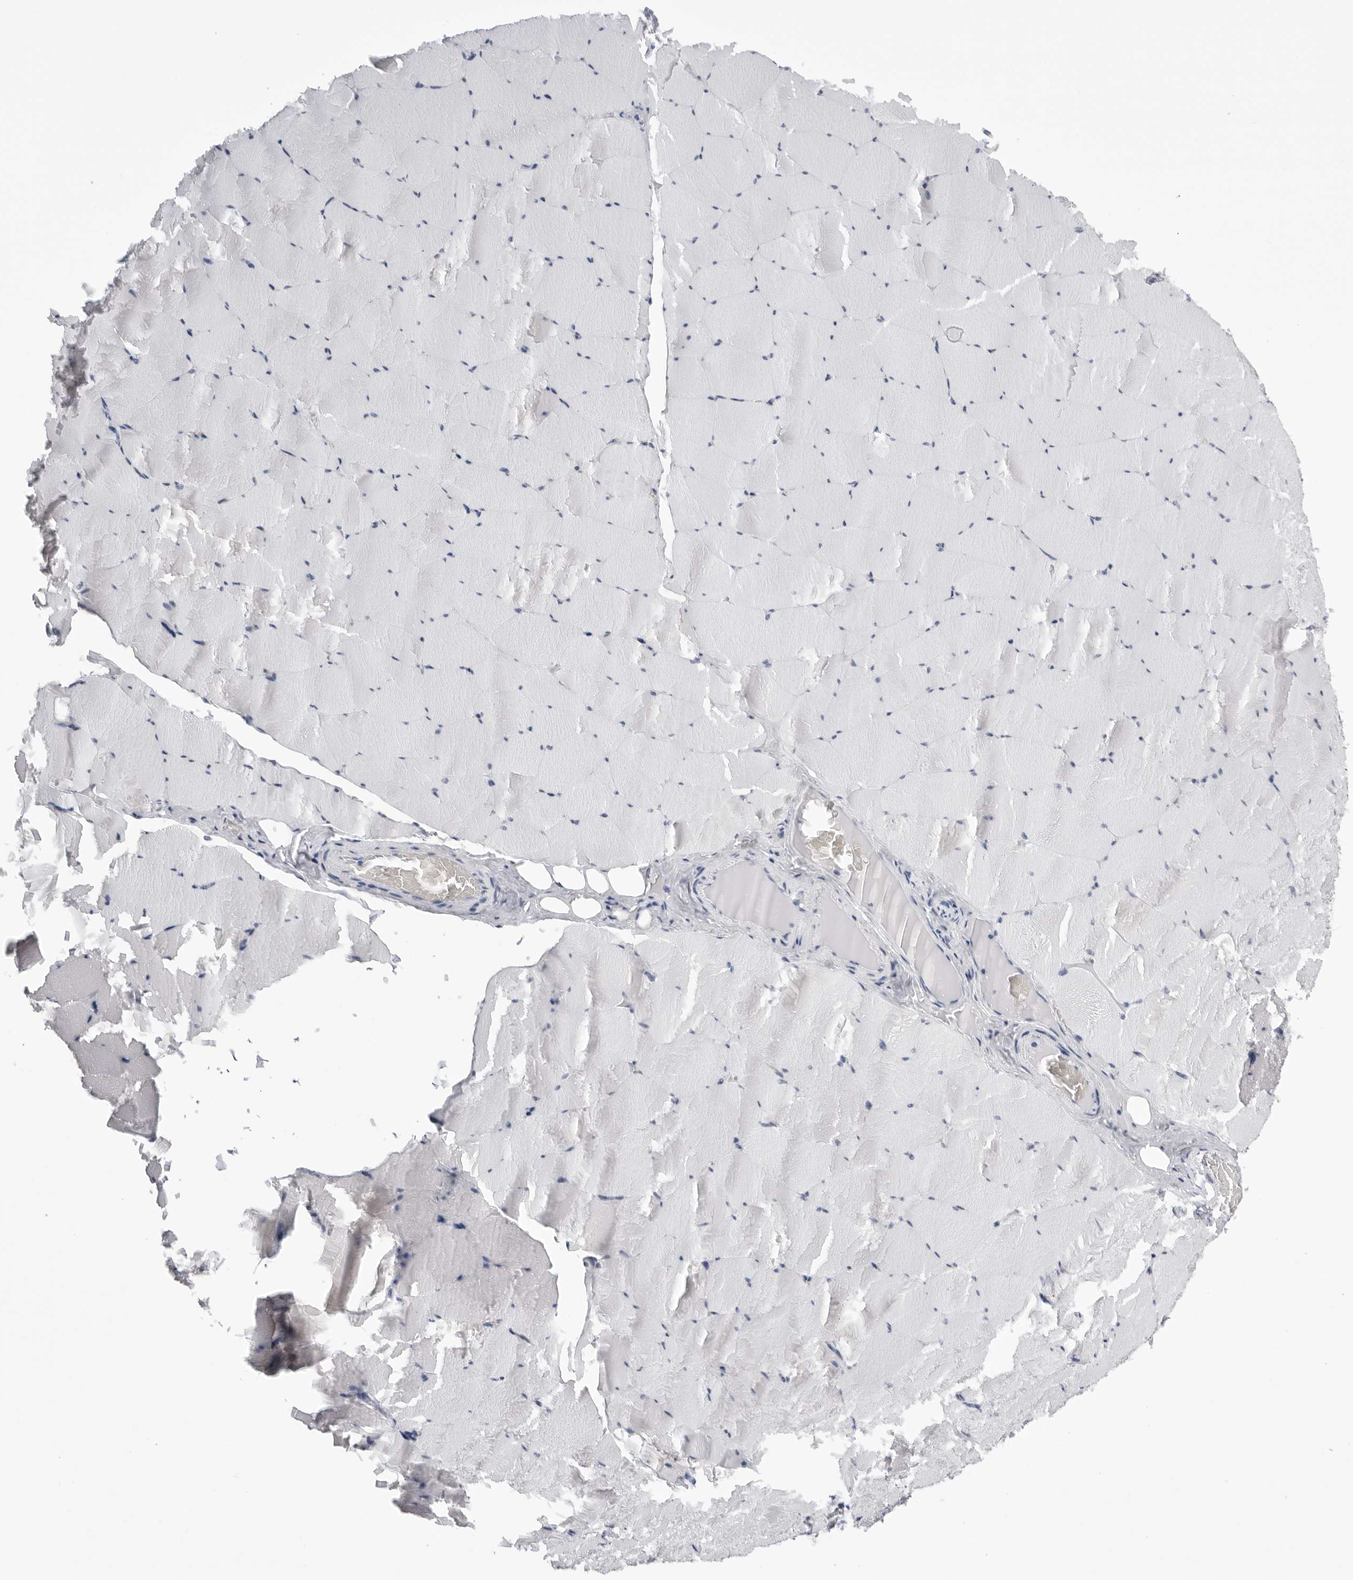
{"staining": {"intensity": "negative", "quantity": "none", "location": "none"}, "tissue": "skeletal muscle", "cell_type": "Myocytes", "image_type": "normal", "snomed": [{"axis": "morphology", "description": "Normal tissue, NOS"}, {"axis": "topography", "description": "Skeletal muscle"}], "caption": "High magnification brightfield microscopy of unremarkable skeletal muscle stained with DAB (3,3'-diaminobenzidine) (brown) and counterstained with hematoxylin (blue): myocytes show no significant staining. (DAB immunohistochemistry (IHC) with hematoxylin counter stain).", "gene": "ZNF502", "patient": {"sex": "male", "age": 62}}